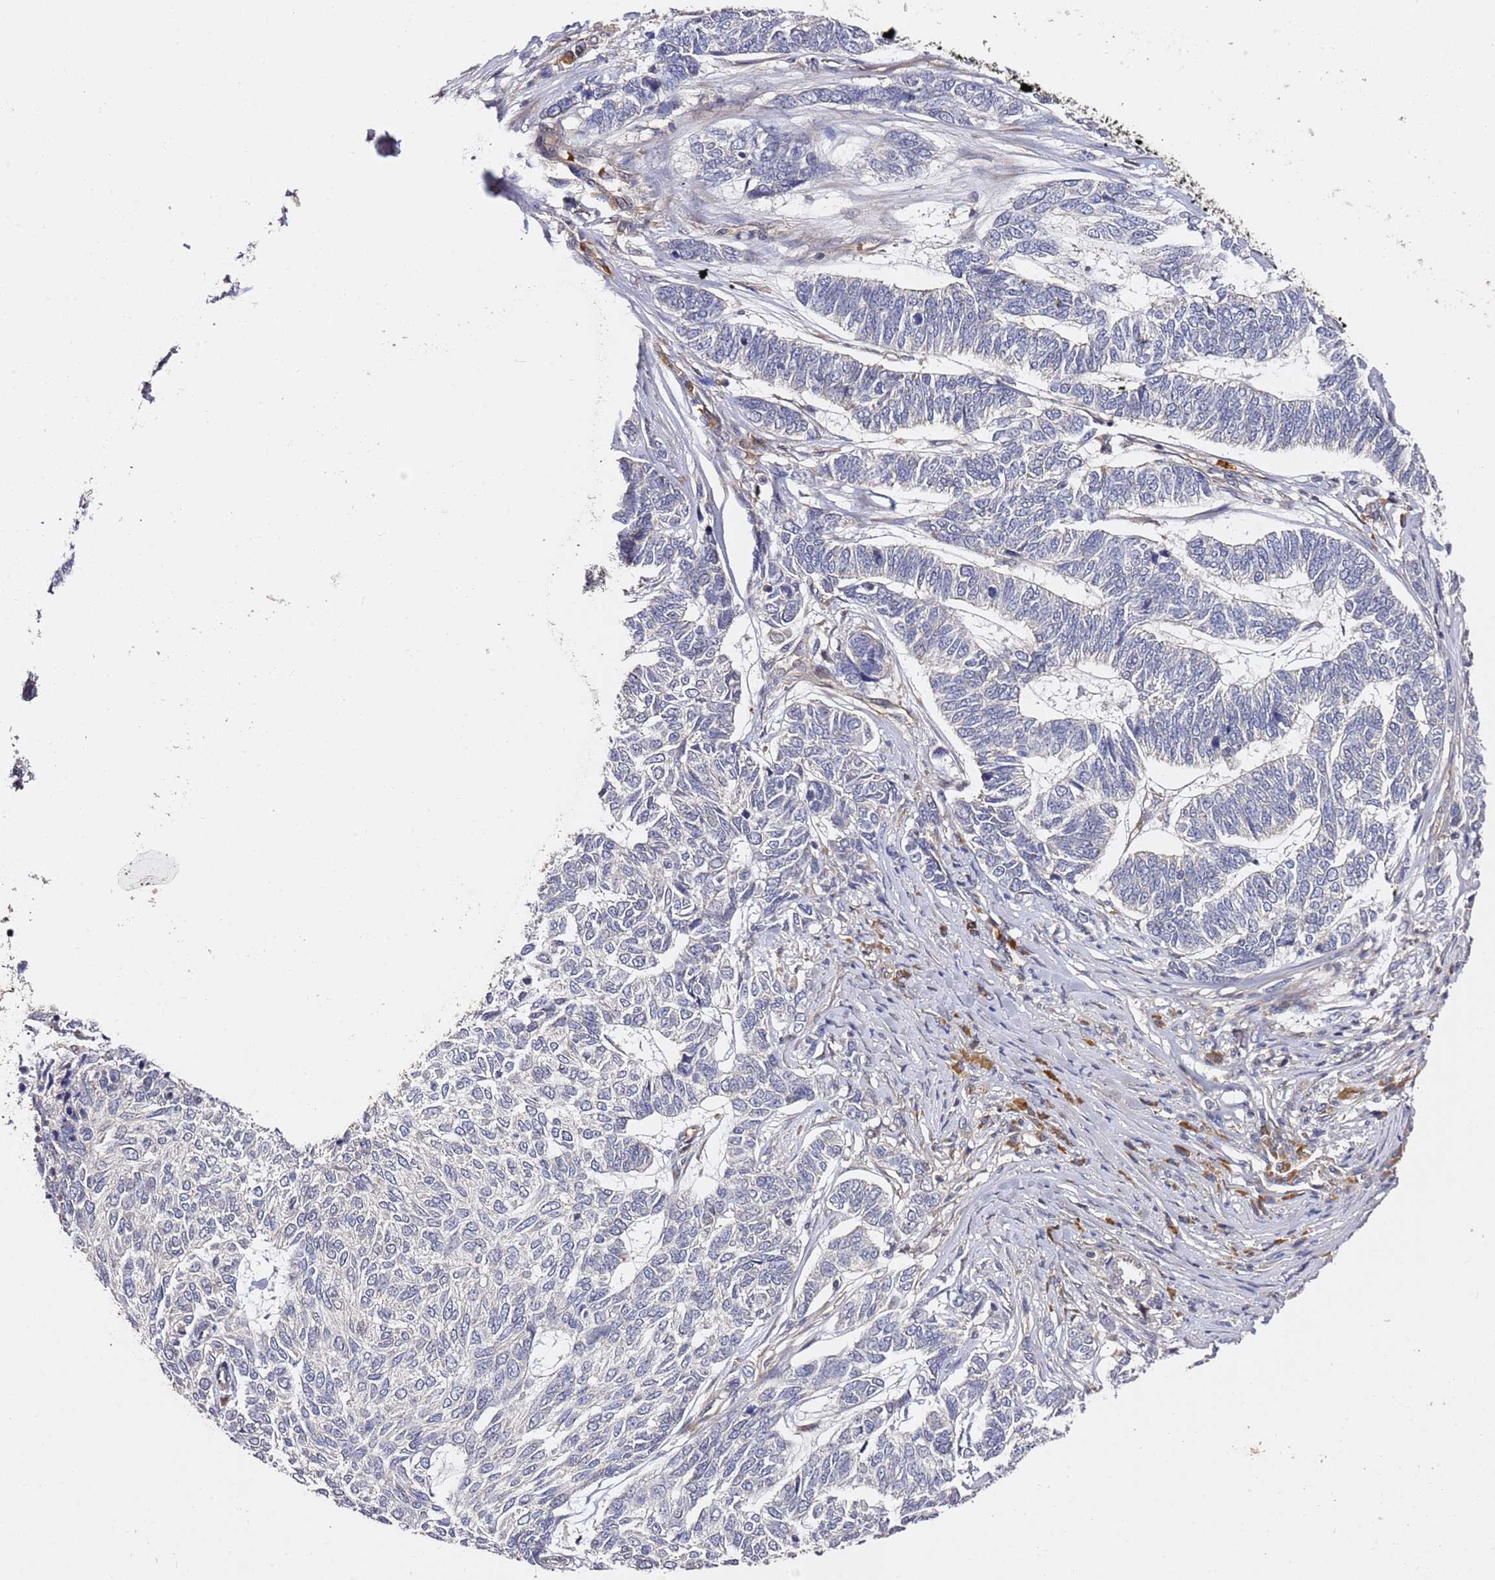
{"staining": {"intensity": "negative", "quantity": "none", "location": "none"}, "tissue": "skin cancer", "cell_type": "Tumor cells", "image_type": "cancer", "snomed": [{"axis": "morphology", "description": "Basal cell carcinoma"}, {"axis": "topography", "description": "Skin"}], "caption": "This image is of basal cell carcinoma (skin) stained with IHC to label a protein in brown with the nuclei are counter-stained blue. There is no expression in tumor cells. (DAB (3,3'-diaminobenzidine) immunohistochemistry, high magnification).", "gene": "OSBPL2", "patient": {"sex": "female", "age": 65}}